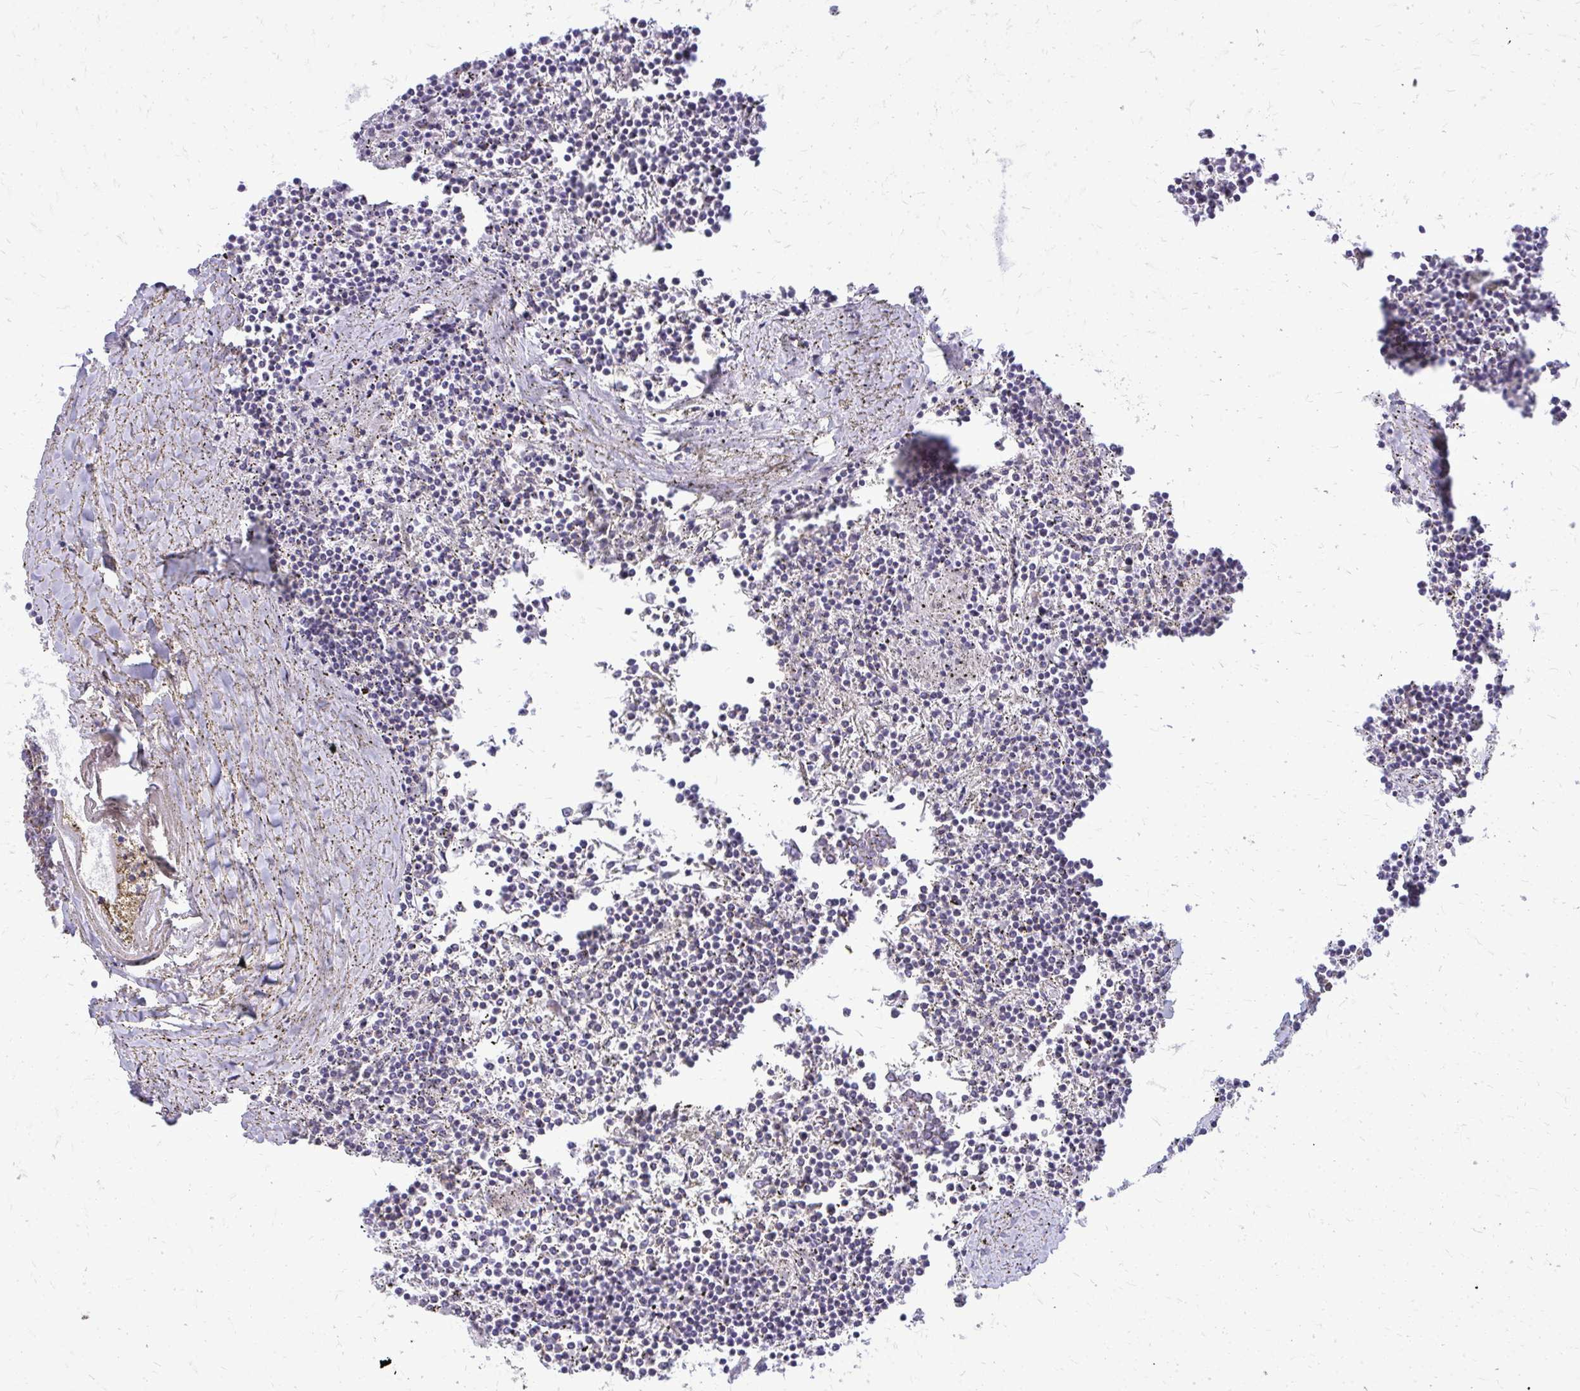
{"staining": {"intensity": "negative", "quantity": "none", "location": "none"}, "tissue": "lymphoma", "cell_type": "Tumor cells", "image_type": "cancer", "snomed": [{"axis": "morphology", "description": "Malignant lymphoma, non-Hodgkin's type, Low grade"}, {"axis": "topography", "description": "Spleen"}], "caption": "This micrograph is of low-grade malignant lymphoma, non-Hodgkin's type stained with IHC to label a protein in brown with the nuclei are counter-stained blue. There is no positivity in tumor cells. The staining was performed using DAB (3,3'-diaminobenzidine) to visualize the protein expression in brown, while the nuclei were stained in blue with hematoxylin (Magnification: 20x).", "gene": "IFIT1", "patient": {"sex": "female", "age": 19}}